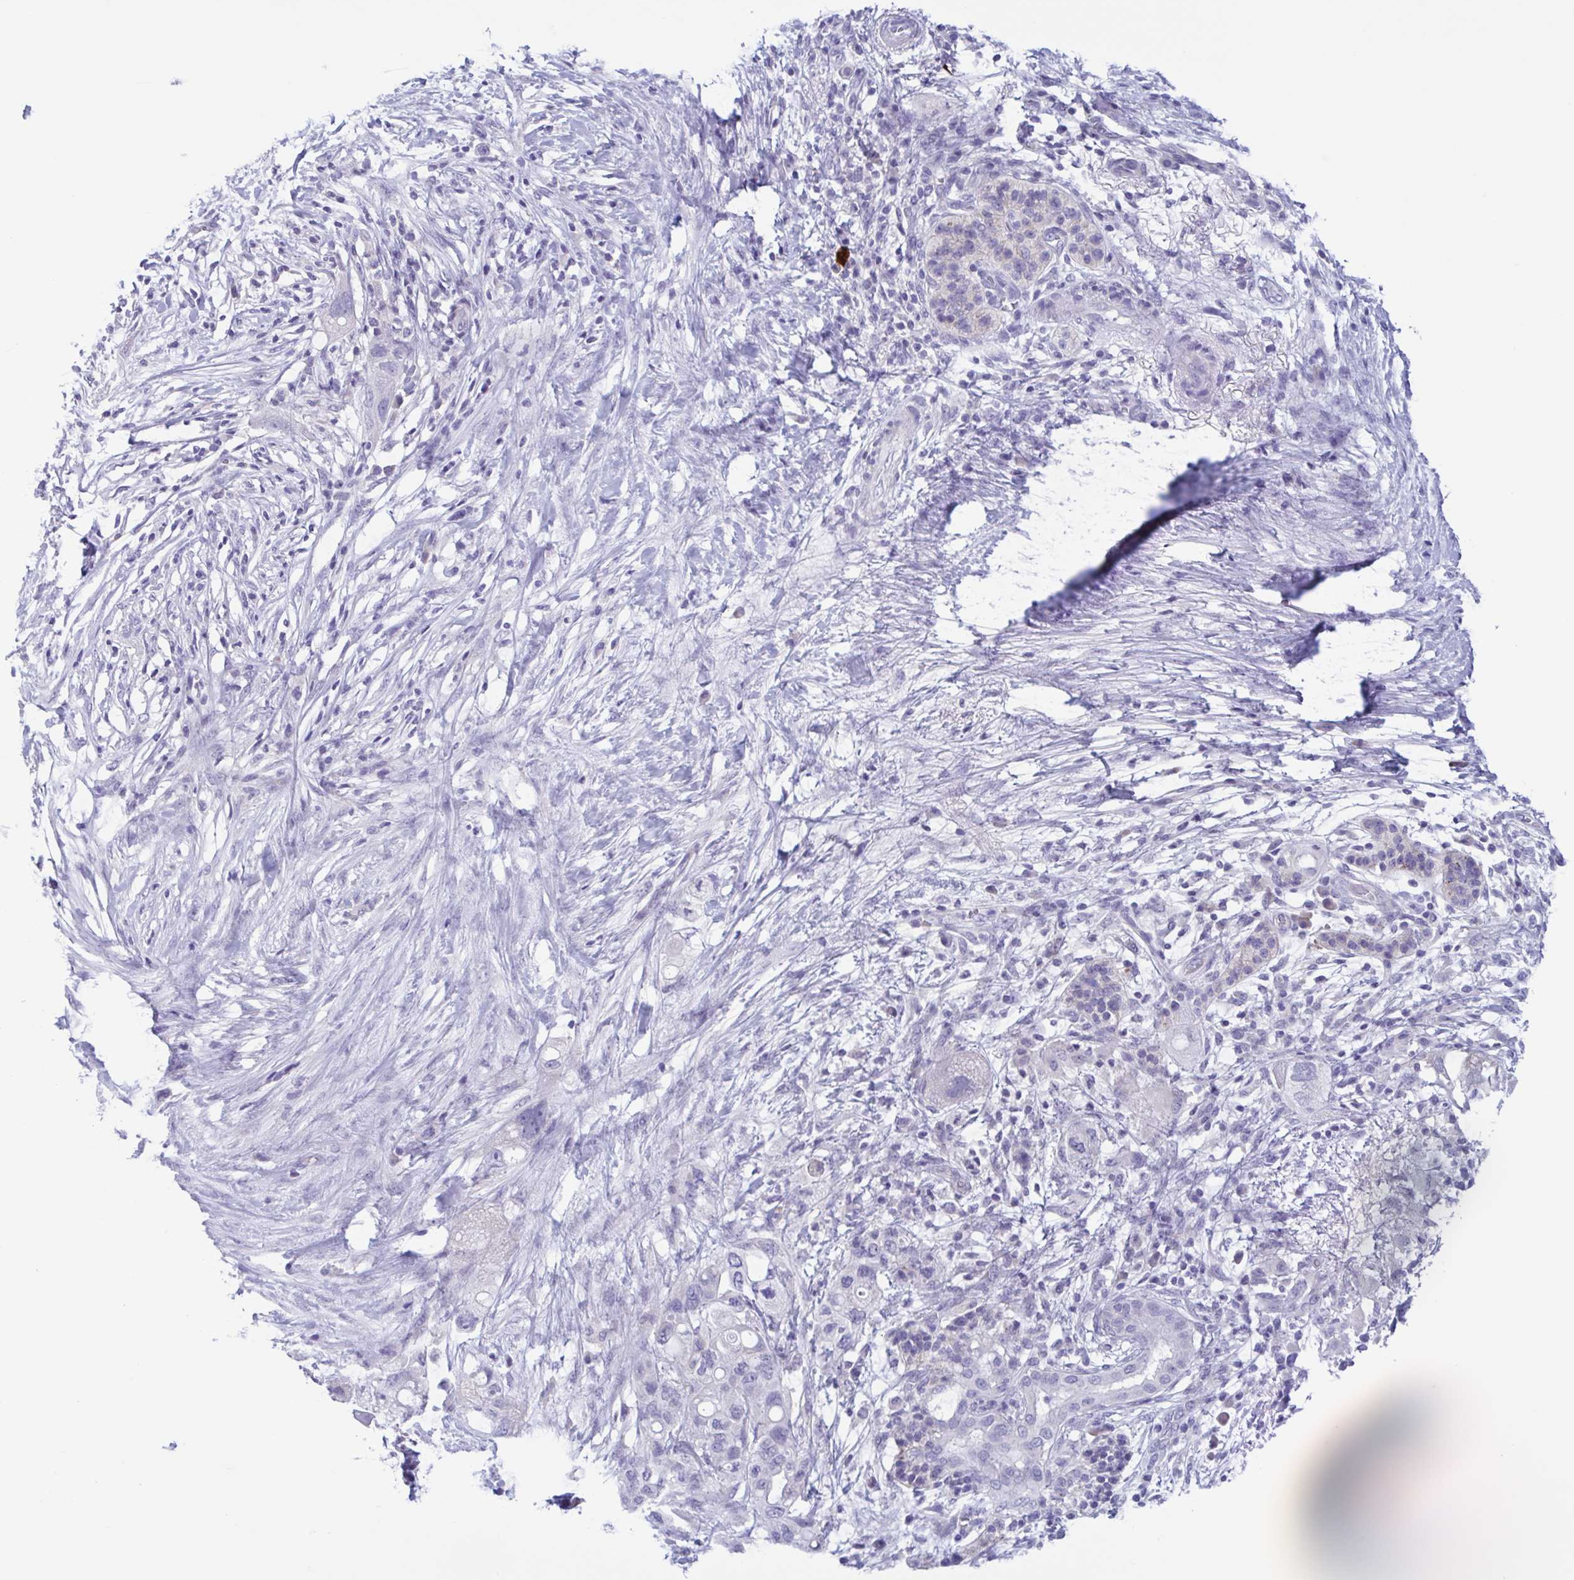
{"staining": {"intensity": "negative", "quantity": "none", "location": "none"}, "tissue": "pancreatic cancer", "cell_type": "Tumor cells", "image_type": "cancer", "snomed": [{"axis": "morphology", "description": "Adenocarcinoma, NOS"}, {"axis": "topography", "description": "Pancreas"}], "caption": "This is an IHC micrograph of pancreatic adenocarcinoma. There is no expression in tumor cells.", "gene": "INAFM1", "patient": {"sex": "female", "age": 72}}